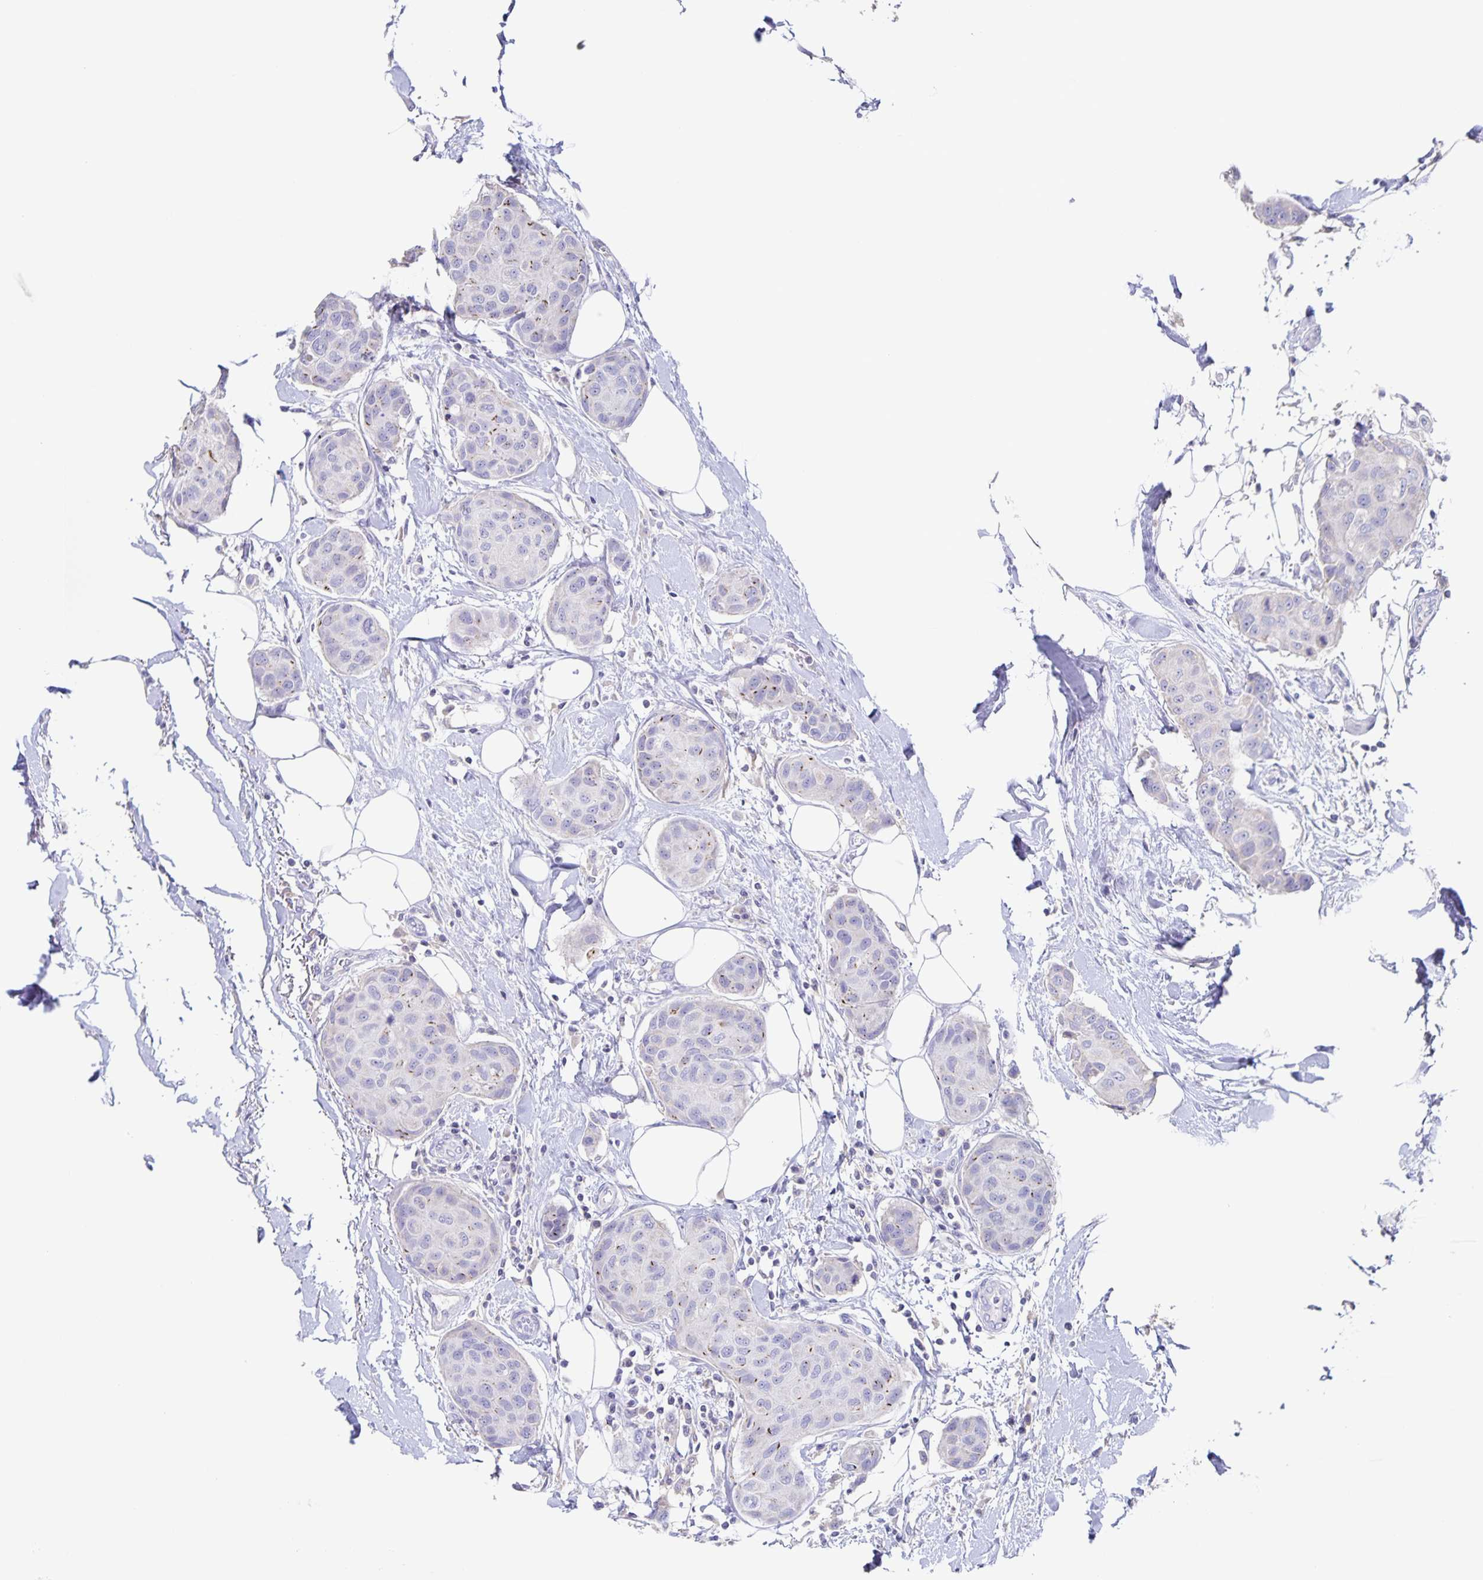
{"staining": {"intensity": "negative", "quantity": "none", "location": "none"}, "tissue": "breast cancer", "cell_type": "Tumor cells", "image_type": "cancer", "snomed": [{"axis": "morphology", "description": "Duct carcinoma"}, {"axis": "topography", "description": "Breast"}, {"axis": "topography", "description": "Lymph node"}], "caption": "This is an immunohistochemistry (IHC) image of breast cancer. There is no staining in tumor cells.", "gene": "RPL36A", "patient": {"sex": "female", "age": 80}}